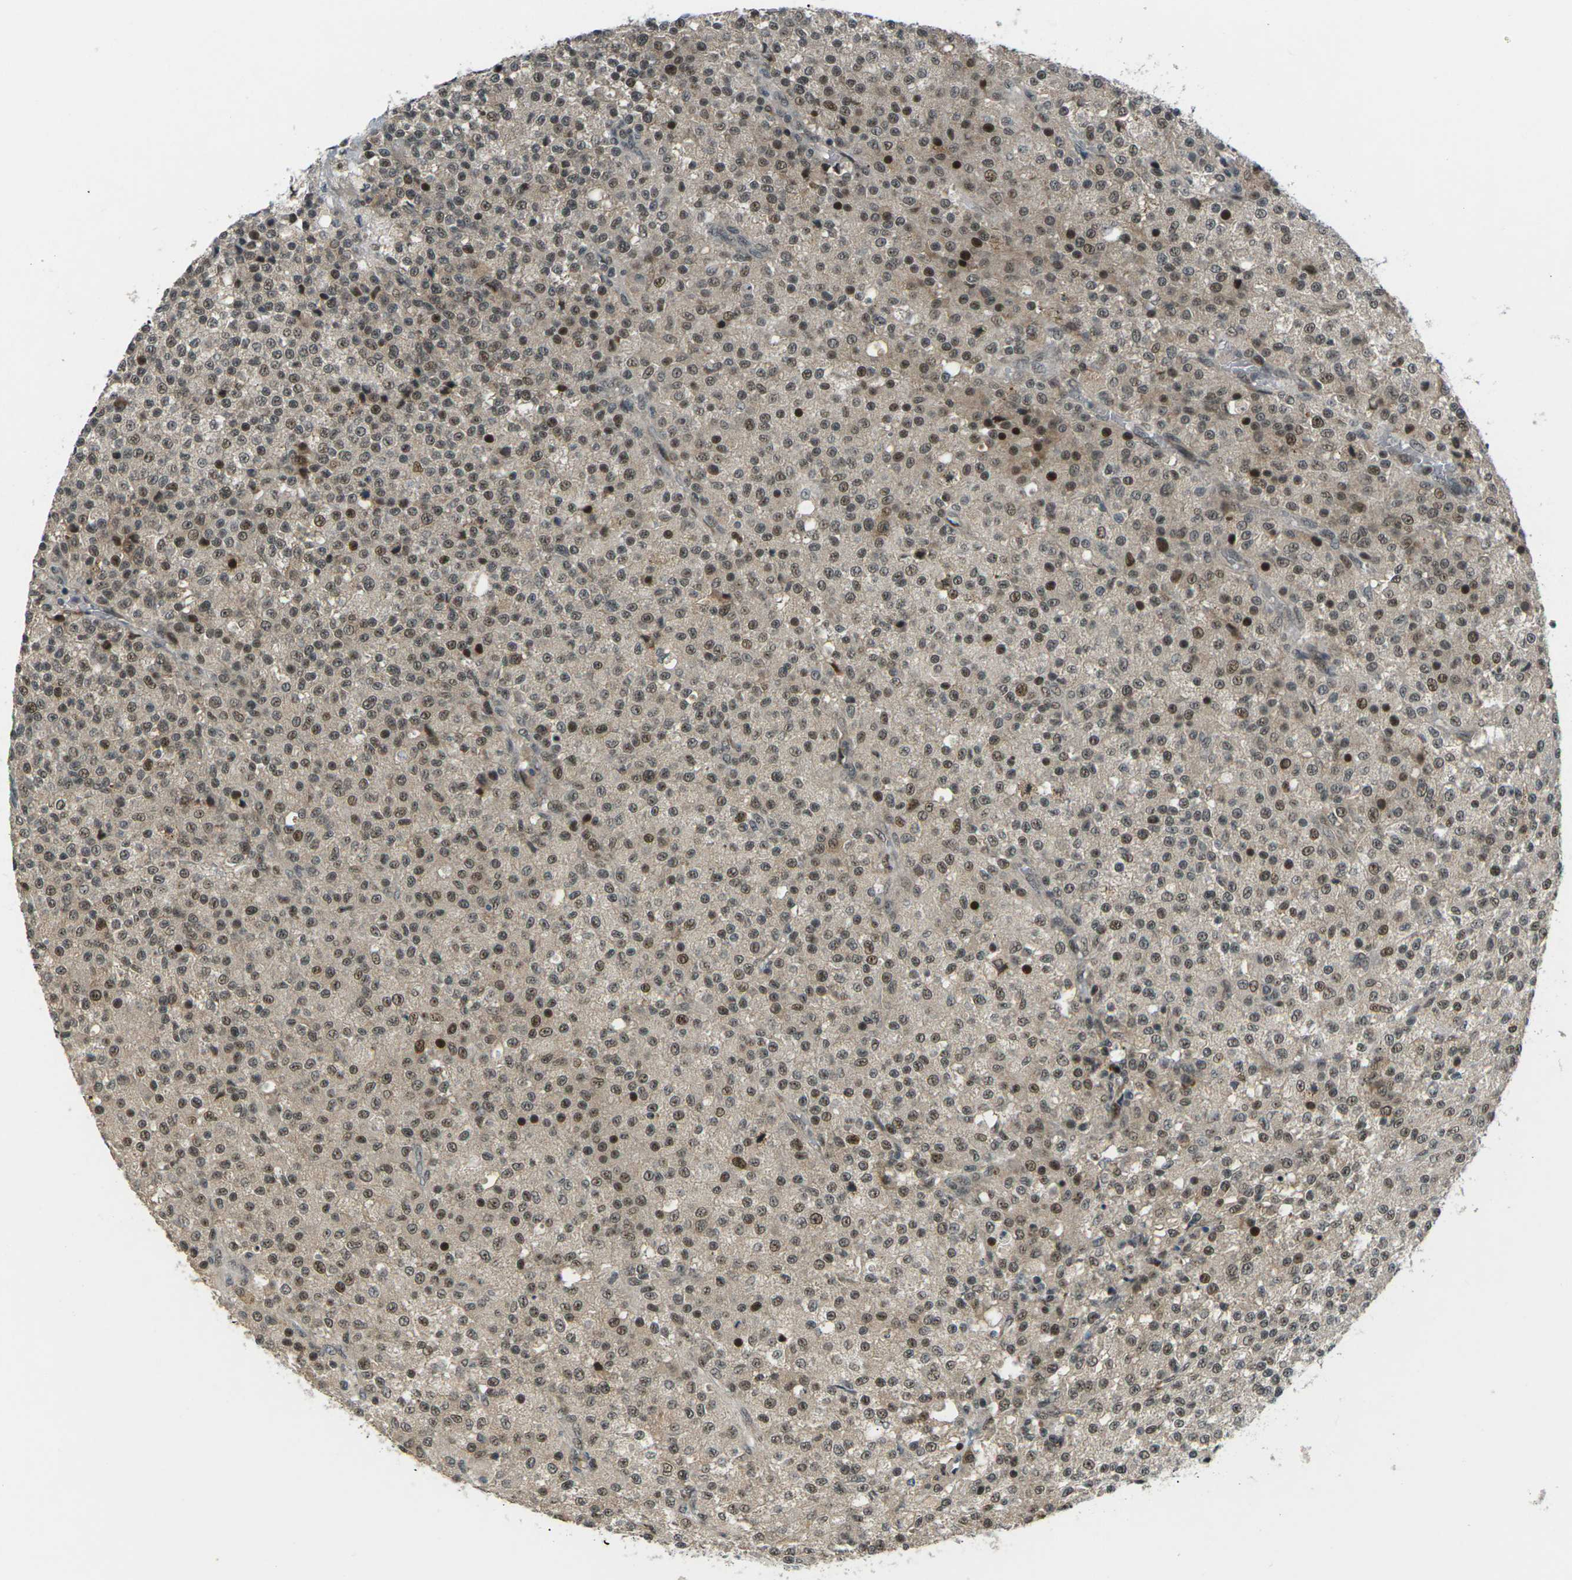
{"staining": {"intensity": "moderate", "quantity": ">75%", "location": "cytoplasmic/membranous,nuclear"}, "tissue": "testis cancer", "cell_type": "Tumor cells", "image_type": "cancer", "snomed": [{"axis": "morphology", "description": "Seminoma, NOS"}, {"axis": "topography", "description": "Testis"}], "caption": "Immunohistochemical staining of human testis cancer displays medium levels of moderate cytoplasmic/membranous and nuclear protein staining in about >75% of tumor cells.", "gene": "UBE2S", "patient": {"sex": "male", "age": 59}}